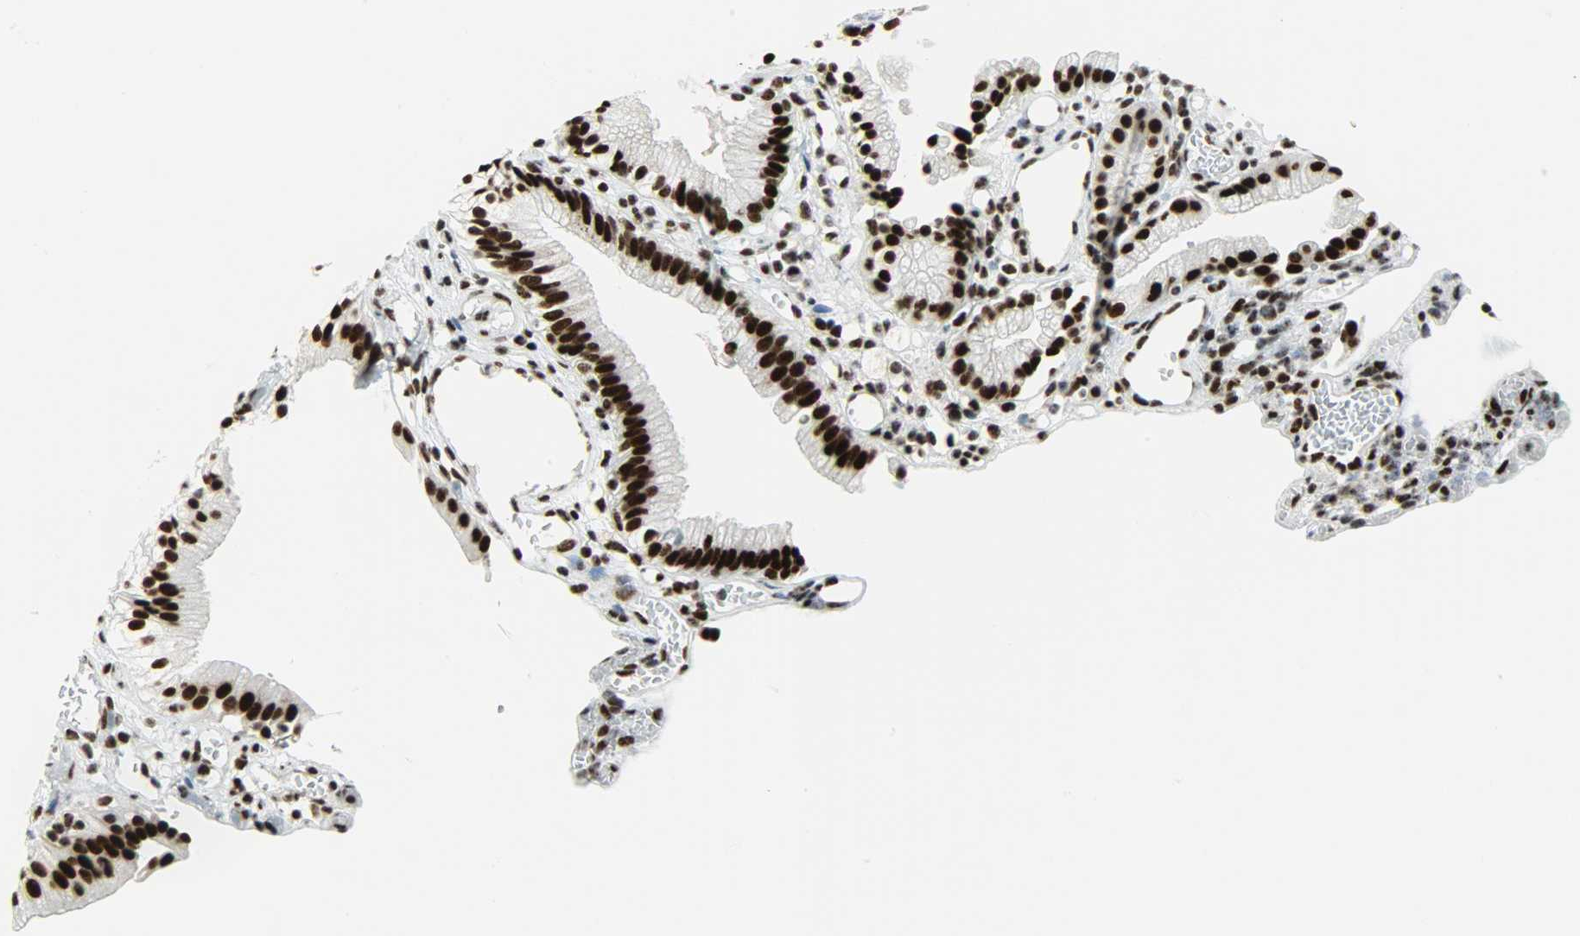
{"staining": {"intensity": "strong", "quantity": ">75%", "location": "nuclear"}, "tissue": "gallbladder", "cell_type": "Glandular cells", "image_type": "normal", "snomed": [{"axis": "morphology", "description": "Normal tissue, NOS"}, {"axis": "topography", "description": "Gallbladder"}], "caption": "Strong nuclear protein positivity is identified in about >75% of glandular cells in gallbladder.", "gene": "SNRPA", "patient": {"sex": "male", "age": 65}}